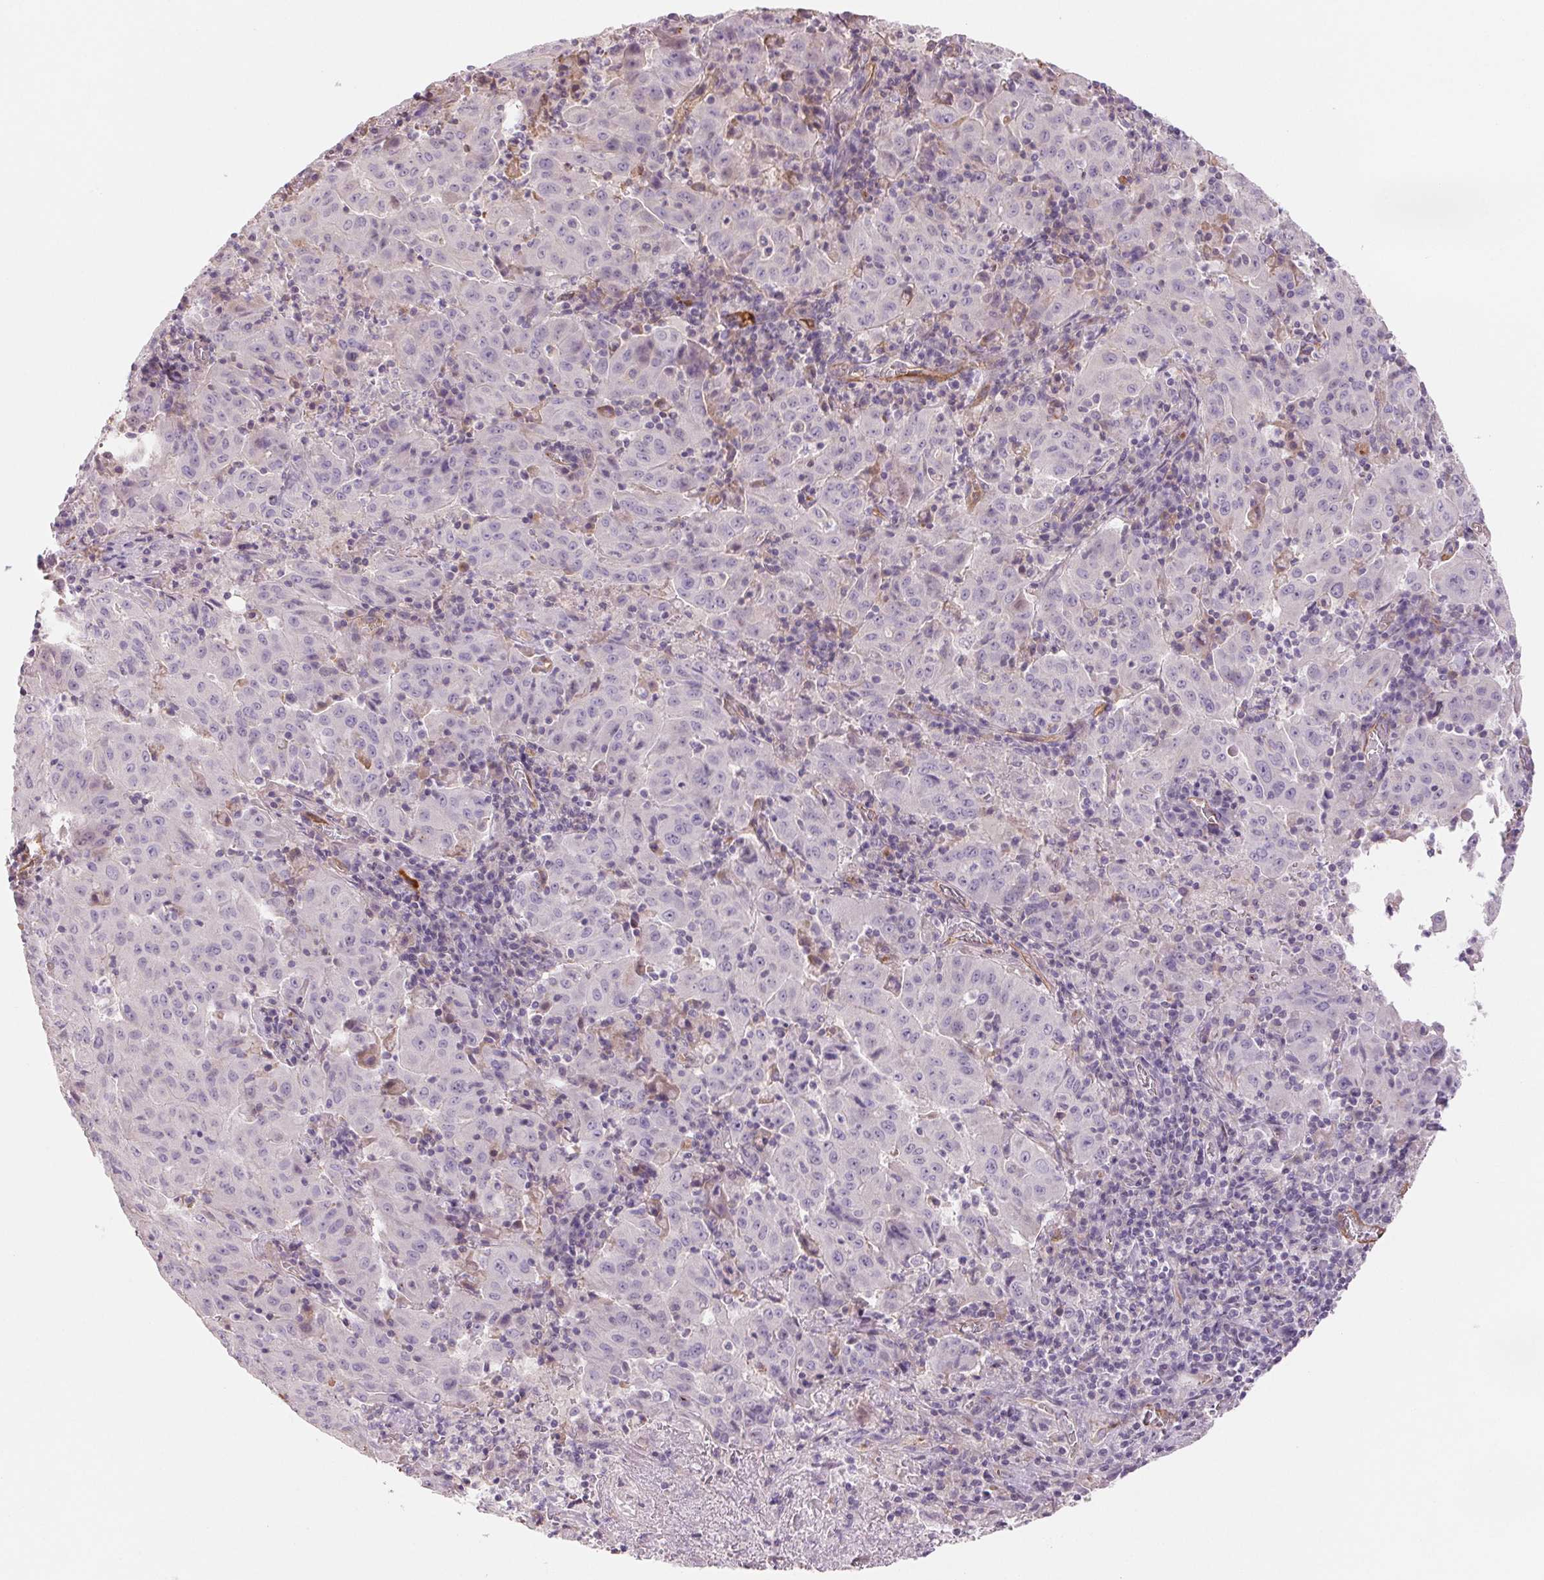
{"staining": {"intensity": "negative", "quantity": "none", "location": "none"}, "tissue": "pancreatic cancer", "cell_type": "Tumor cells", "image_type": "cancer", "snomed": [{"axis": "morphology", "description": "Adenocarcinoma, NOS"}, {"axis": "topography", "description": "Pancreas"}], "caption": "Immunohistochemistry of human pancreatic cancer (adenocarcinoma) reveals no positivity in tumor cells.", "gene": "ANKRD13B", "patient": {"sex": "male", "age": 63}}